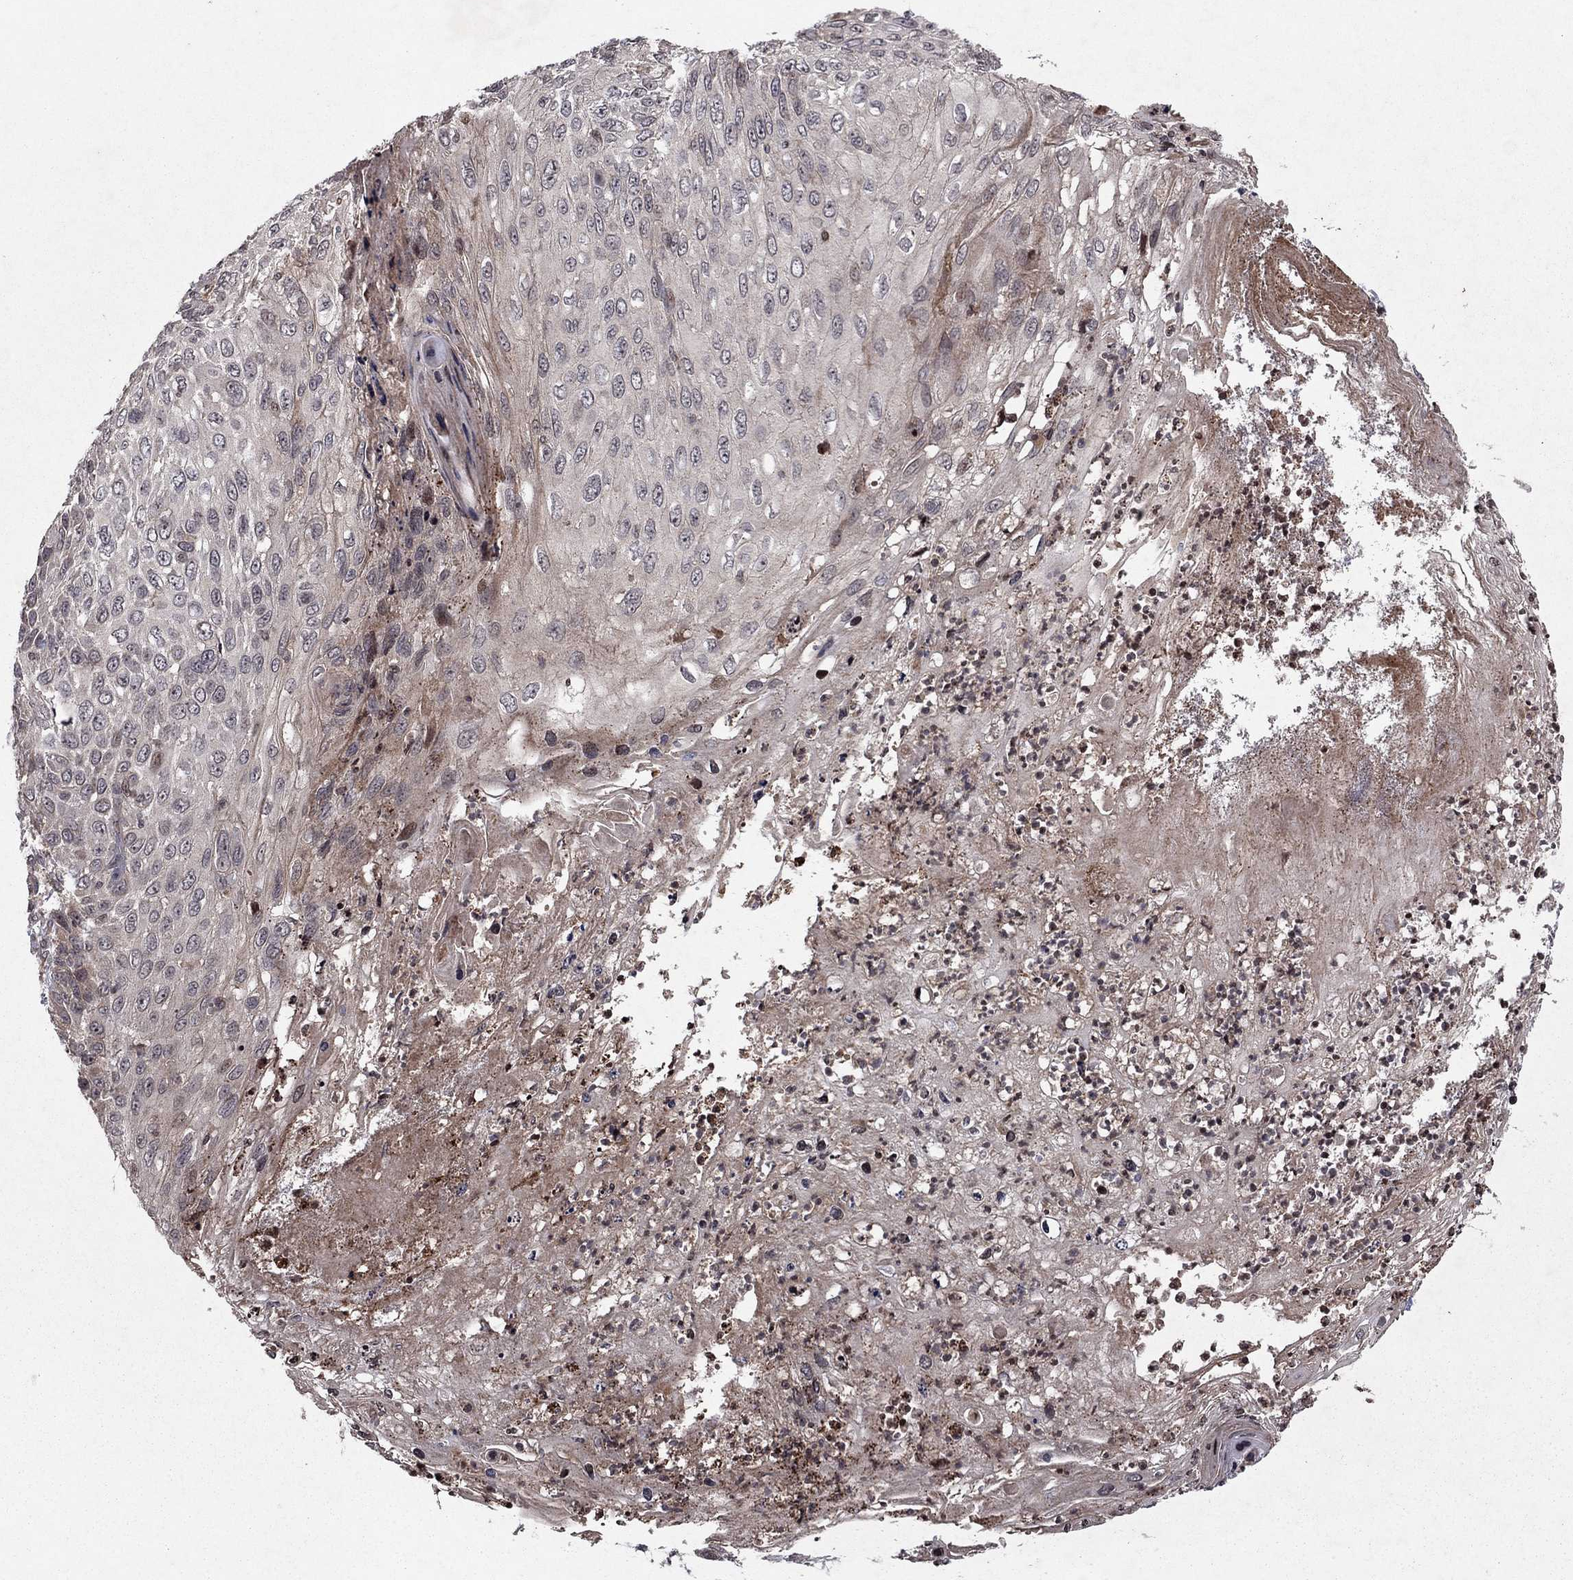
{"staining": {"intensity": "negative", "quantity": "none", "location": "none"}, "tissue": "skin cancer", "cell_type": "Tumor cells", "image_type": "cancer", "snomed": [{"axis": "morphology", "description": "Squamous cell carcinoma, NOS"}, {"axis": "topography", "description": "Skin"}], "caption": "Photomicrograph shows no significant protein positivity in tumor cells of skin cancer. (DAB immunohistochemistry (IHC), high magnification).", "gene": "SORBS1", "patient": {"sex": "male", "age": 92}}